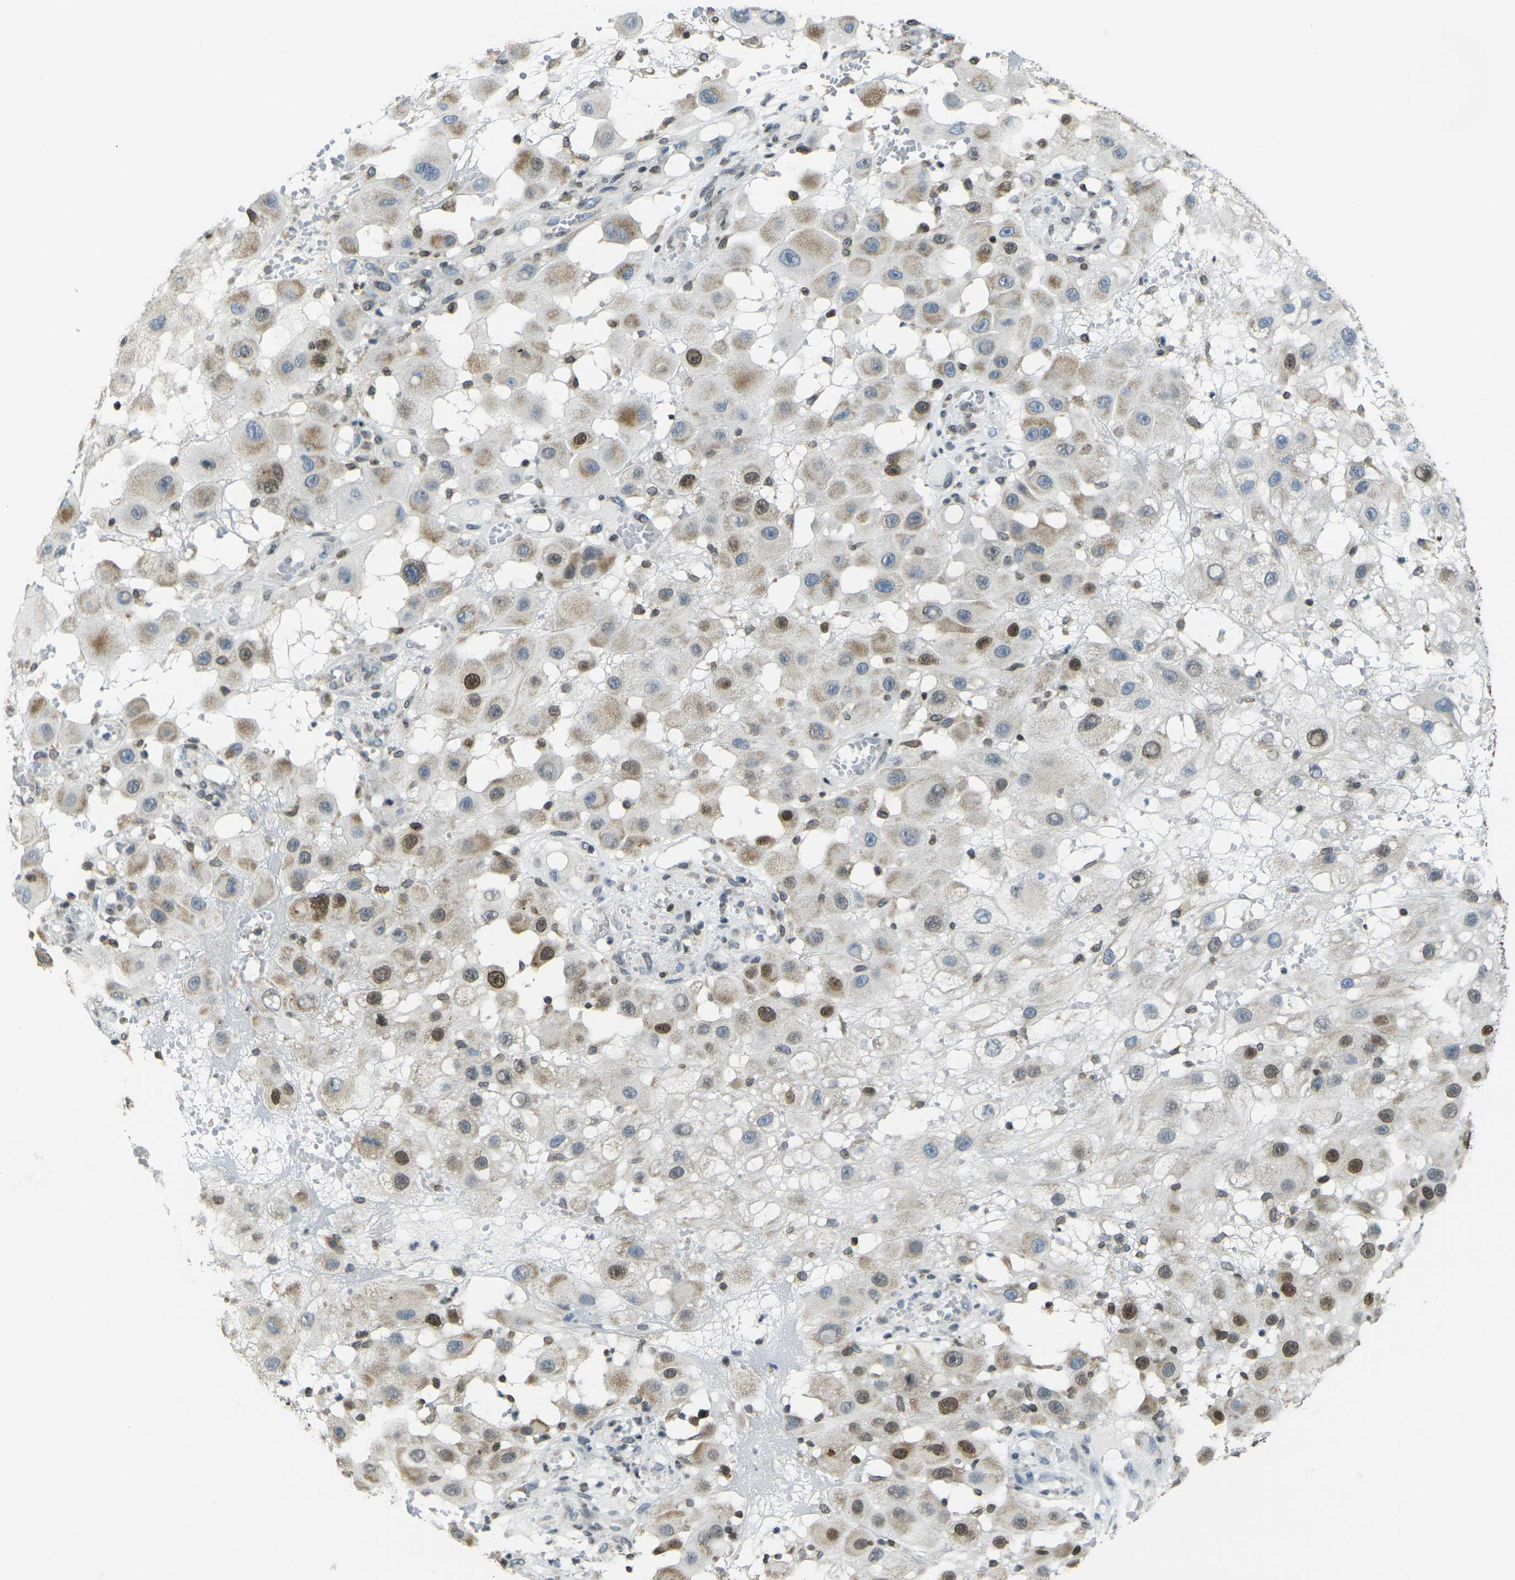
{"staining": {"intensity": "strong", "quantity": "<25%", "location": "cytoplasmic/membranous,nuclear"}, "tissue": "melanoma", "cell_type": "Tumor cells", "image_type": "cancer", "snomed": [{"axis": "morphology", "description": "Malignant melanoma, NOS"}, {"axis": "topography", "description": "Skin"}], "caption": "A brown stain highlights strong cytoplasmic/membranous and nuclear positivity of a protein in malignant melanoma tumor cells.", "gene": "BRDT", "patient": {"sex": "female", "age": 81}}